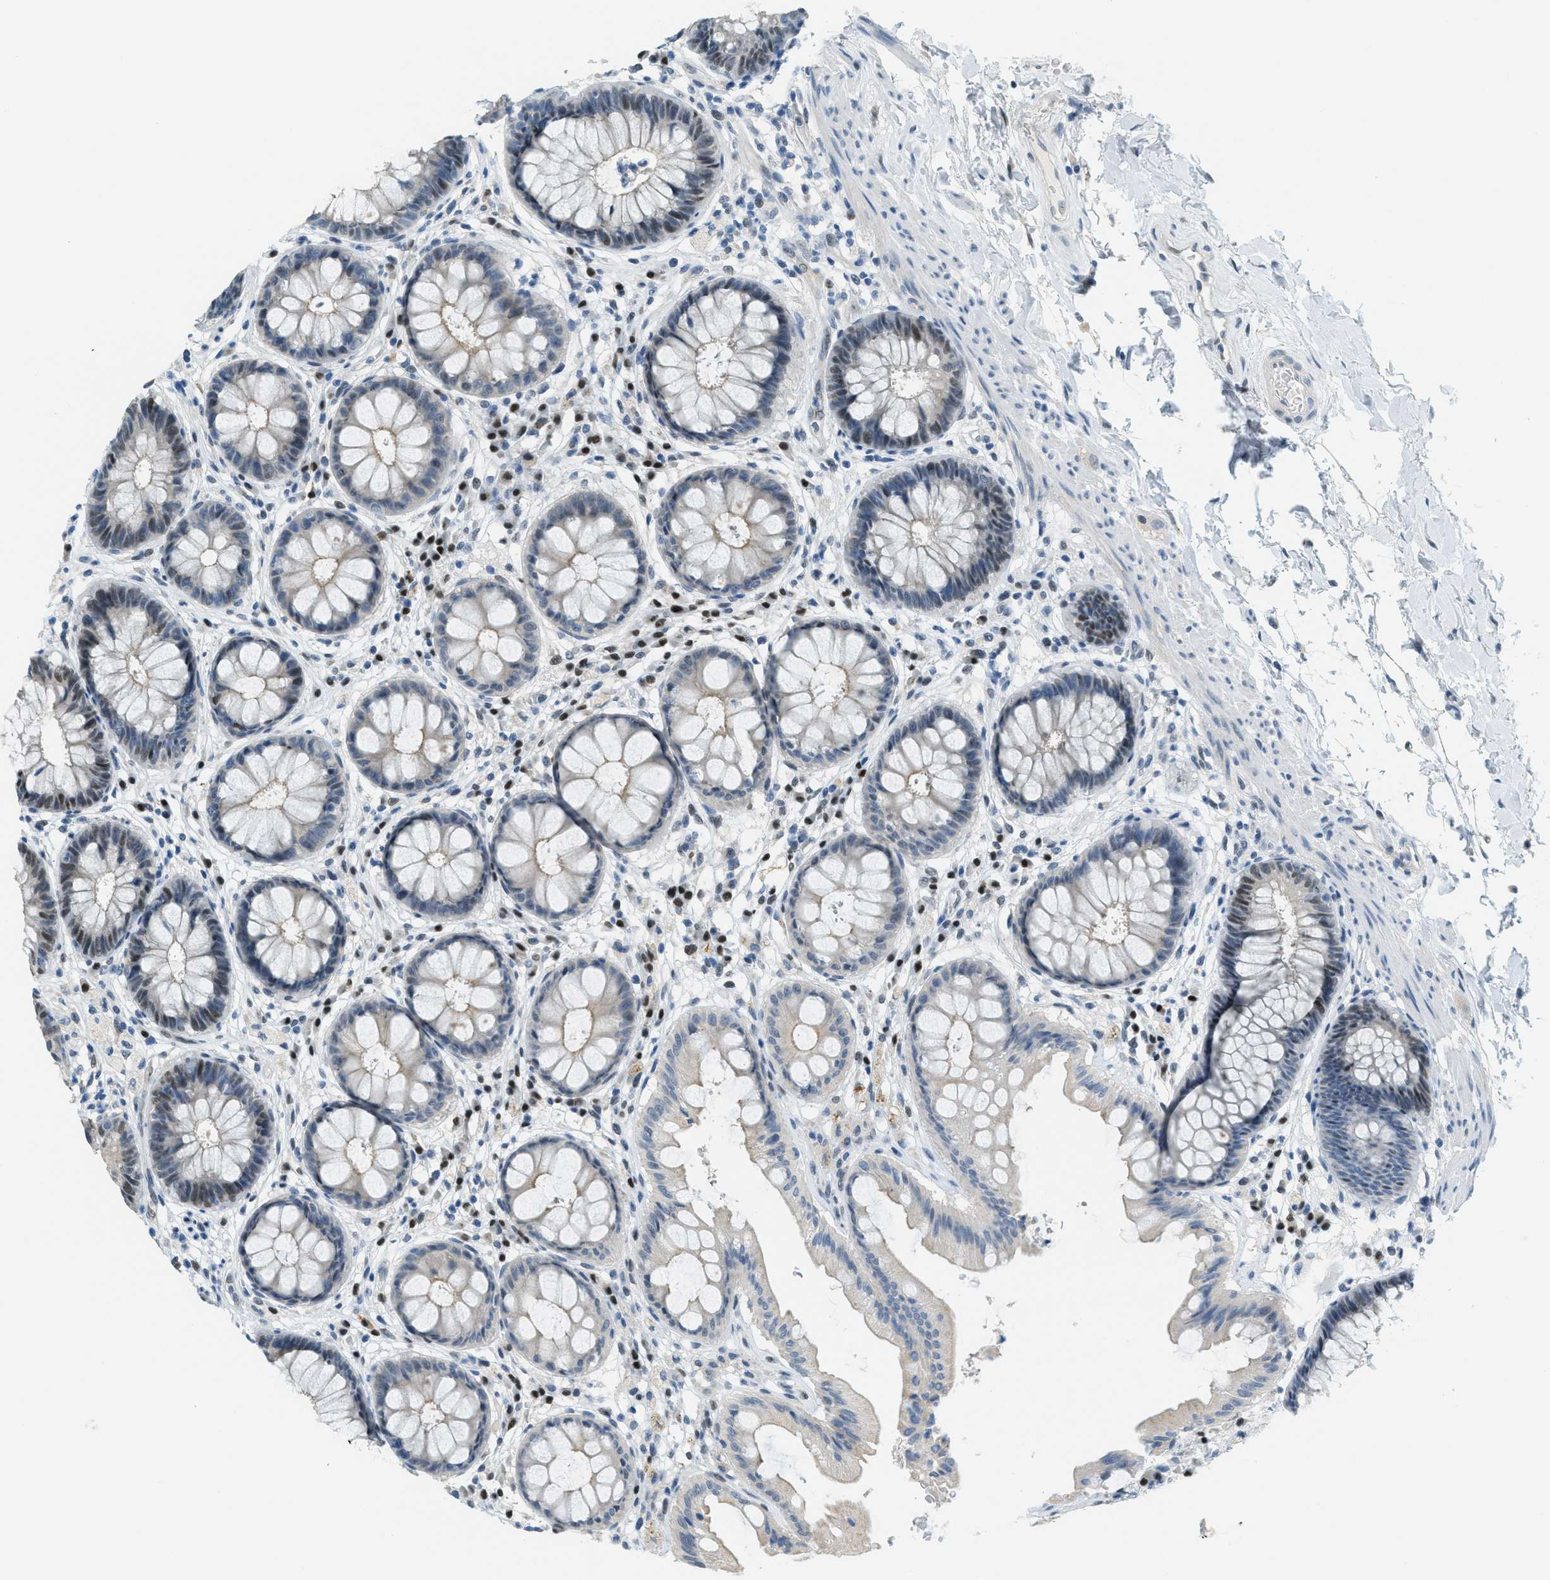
{"staining": {"intensity": "moderate", "quantity": "25%-75%", "location": "cytoplasmic/membranous"}, "tissue": "rectum", "cell_type": "Glandular cells", "image_type": "normal", "snomed": [{"axis": "morphology", "description": "Normal tissue, NOS"}, {"axis": "topography", "description": "Rectum"}], "caption": "High-power microscopy captured an IHC photomicrograph of benign rectum, revealing moderate cytoplasmic/membranous expression in about 25%-75% of glandular cells.", "gene": "TCF3", "patient": {"sex": "female", "age": 46}}